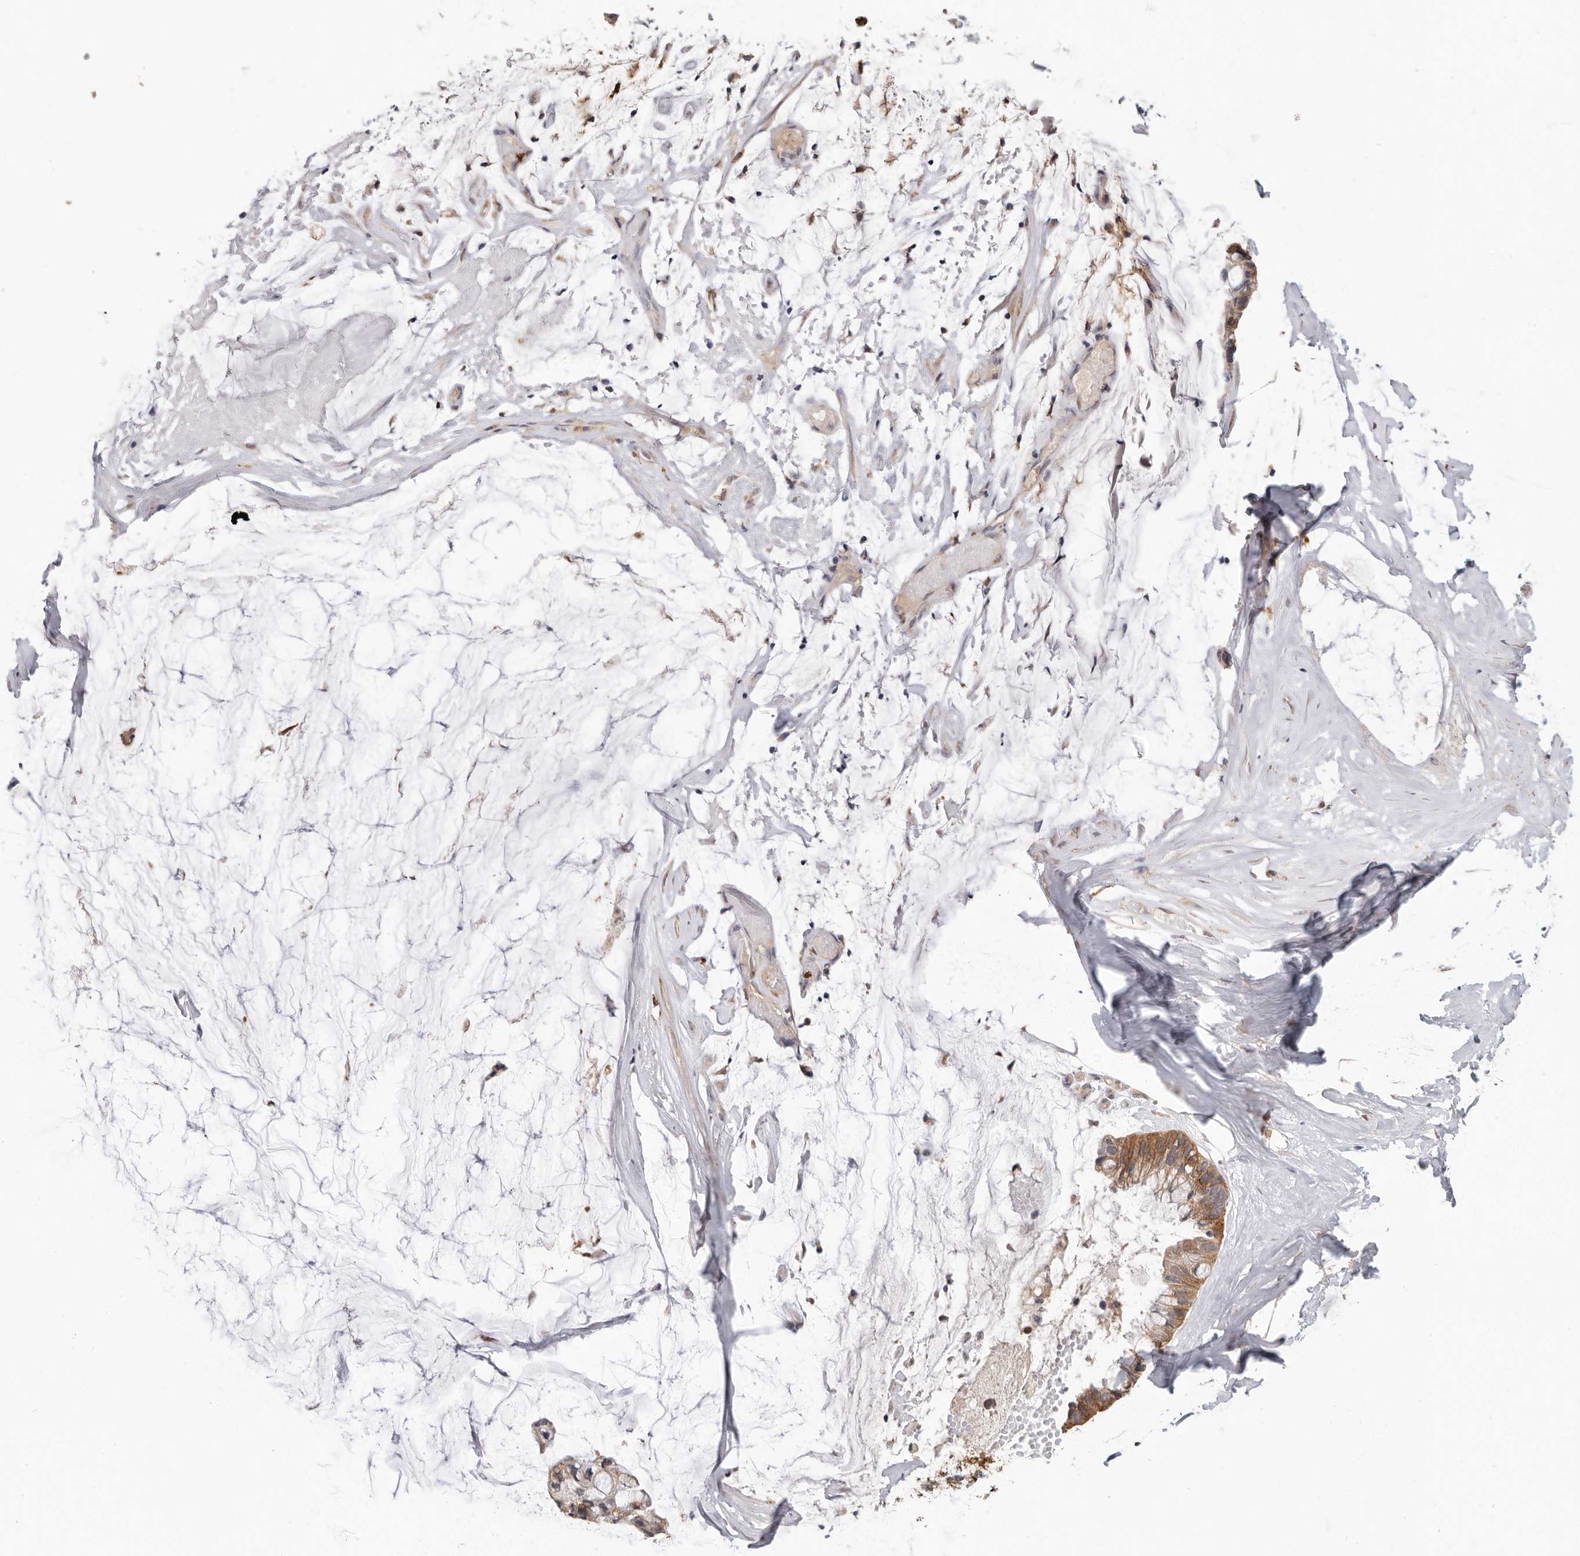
{"staining": {"intensity": "moderate", "quantity": ">75%", "location": "cytoplasmic/membranous"}, "tissue": "ovarian cancer", "cell_type": "Tumor cells", "image_type": "cancer", "snomed": [{"axis": "morphology", "description": "Cystadenocarcinoma, mucinous, NOS"}, {"axis": "topography", "description": "Ovary"}], "caption": "The histopathology image reveals staining of ovarian cancer, revealing moderate cytoplasmic/membranous protein staining (brown color) within tumor cells. (DAB IHC, brown staining for protein, blue staining for nuclei).", "gene": "TFRC", "patient": {"sex": "female", "age": 39}}